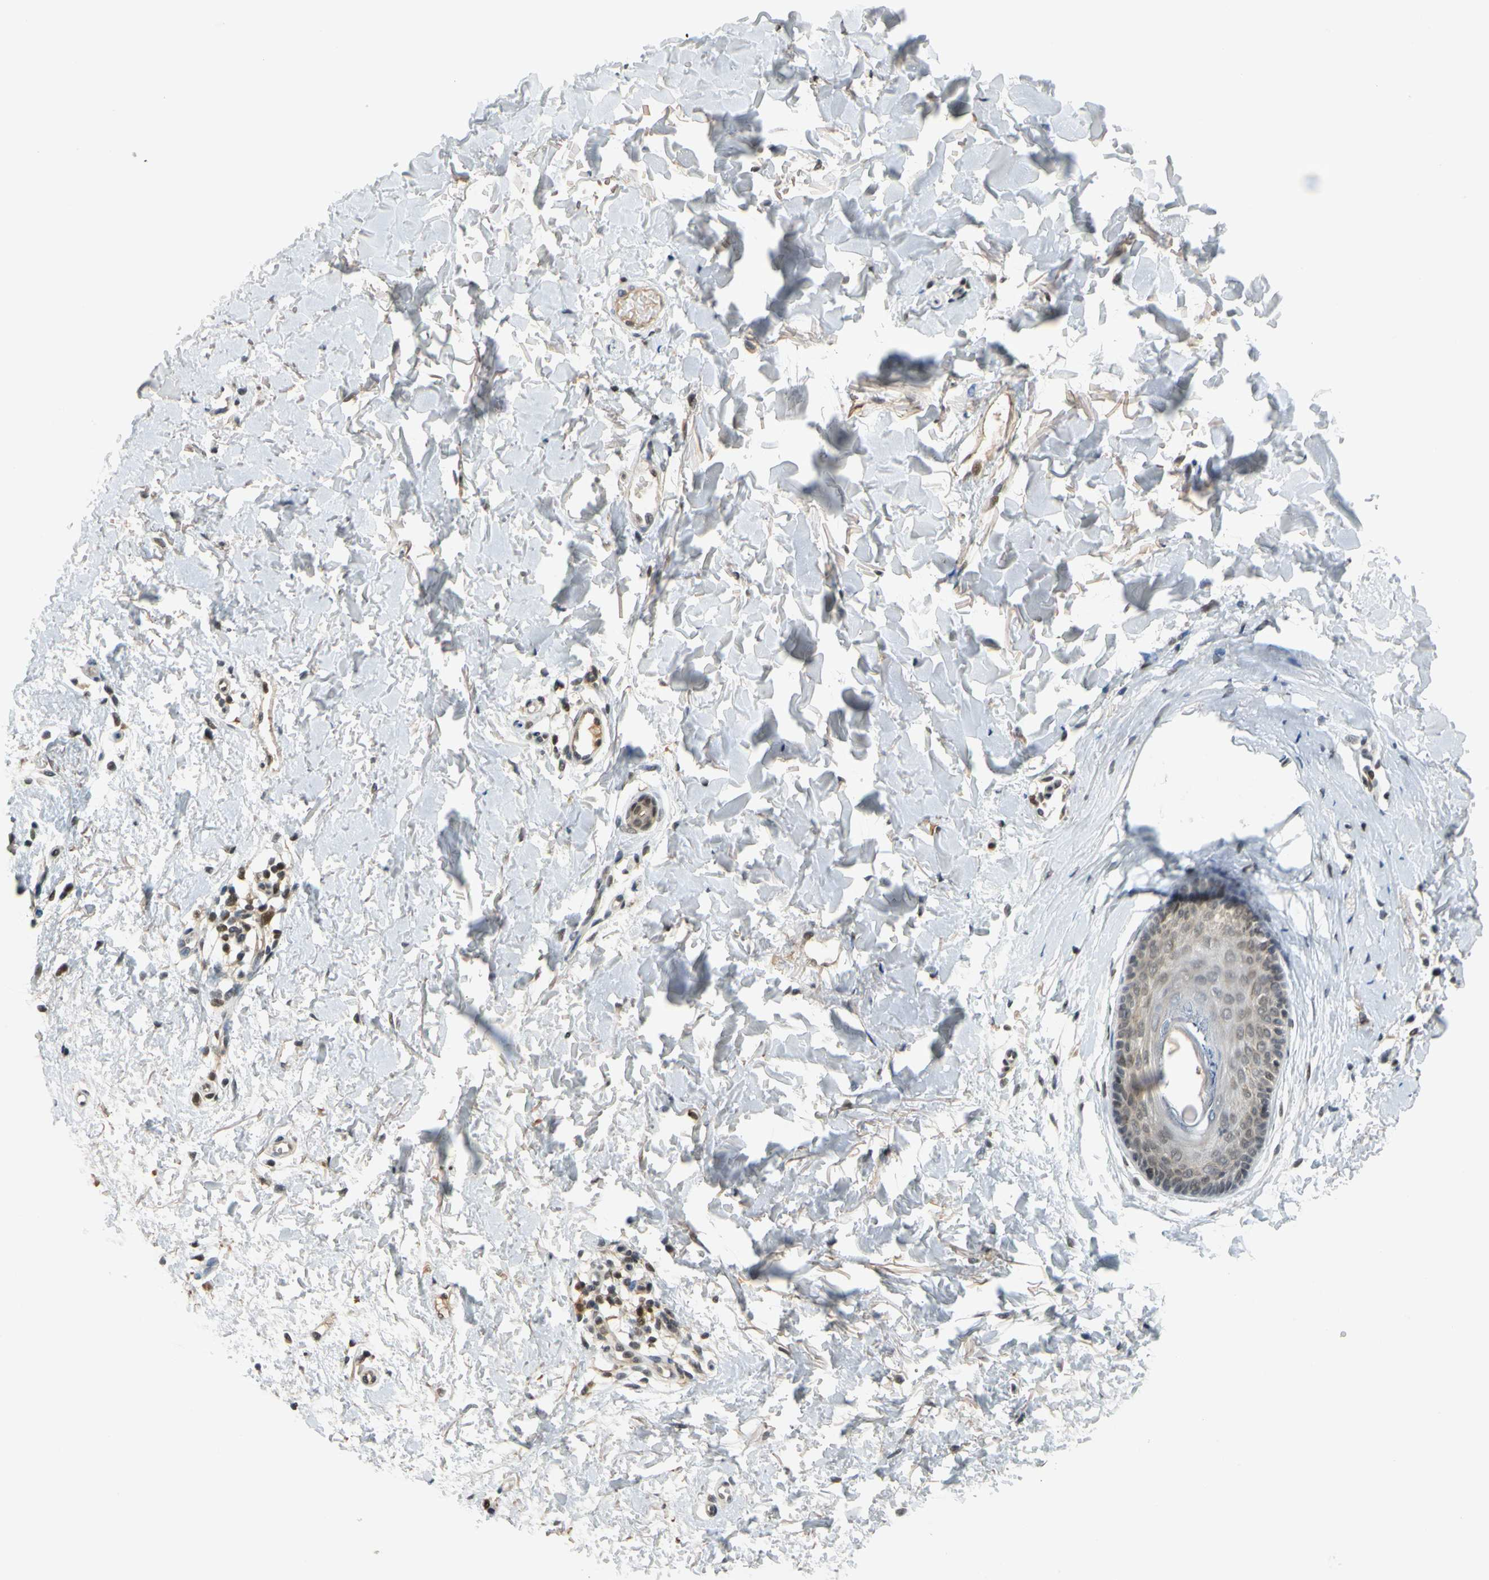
{"staining": {"intensity": "moderate", "quantity": ">75%", "location": "nuclear"}, "tissue": "skin", "cell_type": "Fibroblasts", "image_type": "normal", "snomed": [{"axis": "morphology", "description": "Normal tissue, NOS"}, {"axis": "topography", "description": "Skin"}], "caption": "Protein staining of normal skin reveals moderate nuclear expression in approximately >75% of fibroblasts.", "gene": "POGZ", "patient": {"sex": "female", "age": 56}}